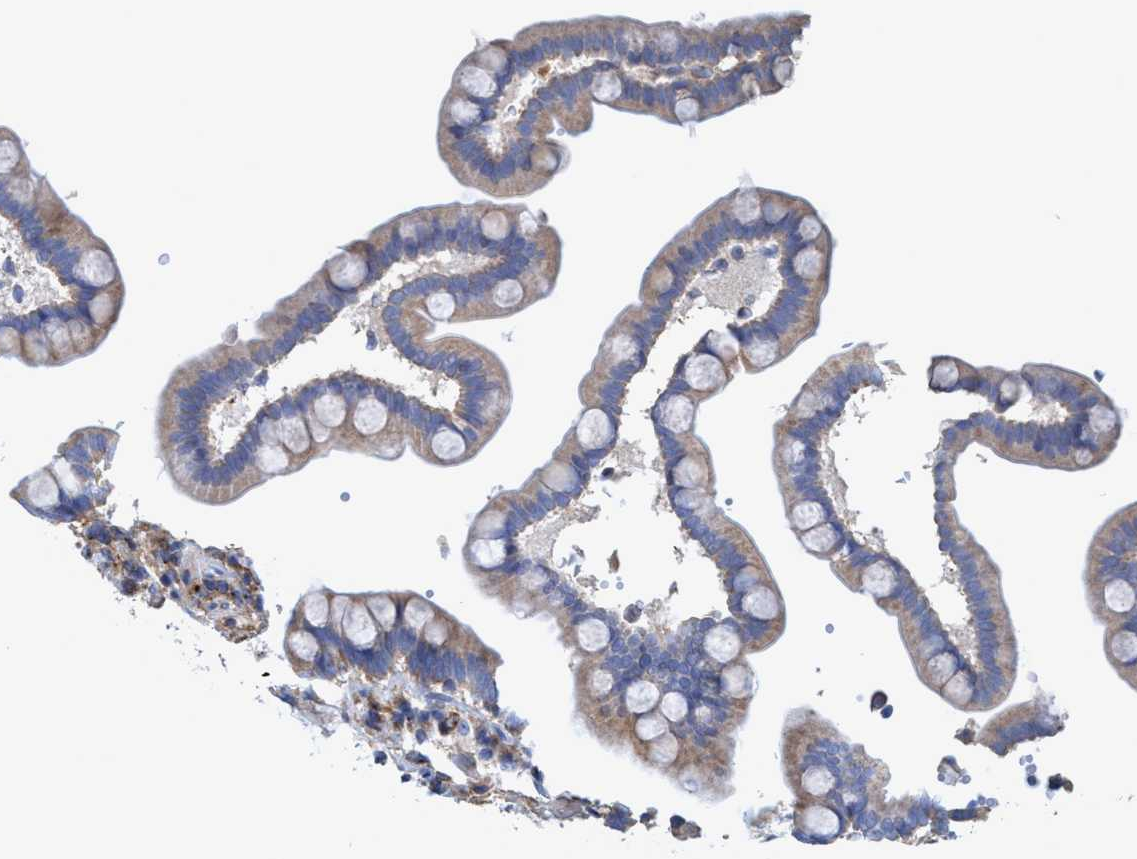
{"staining": {"intensity": "moderate", "quantity": ">75%", "location": "cytoplasmic/membranous"}, "tissue": "colon", "cell_type": "Endothelial cells", "image_type": "normal", "snomed": [{"axis": "morphology", "description": "Normal tissue, NOS"}, {"axis": "topography", "description": "Colon"}], "caption": "Protein staining by IHC reveals moderate cytoplasmic/membranous staining in about >75% of endothelial cells in unremarkable colon.", "gene": "BICD2", "patient": {"sex": "male", "age": 73}}